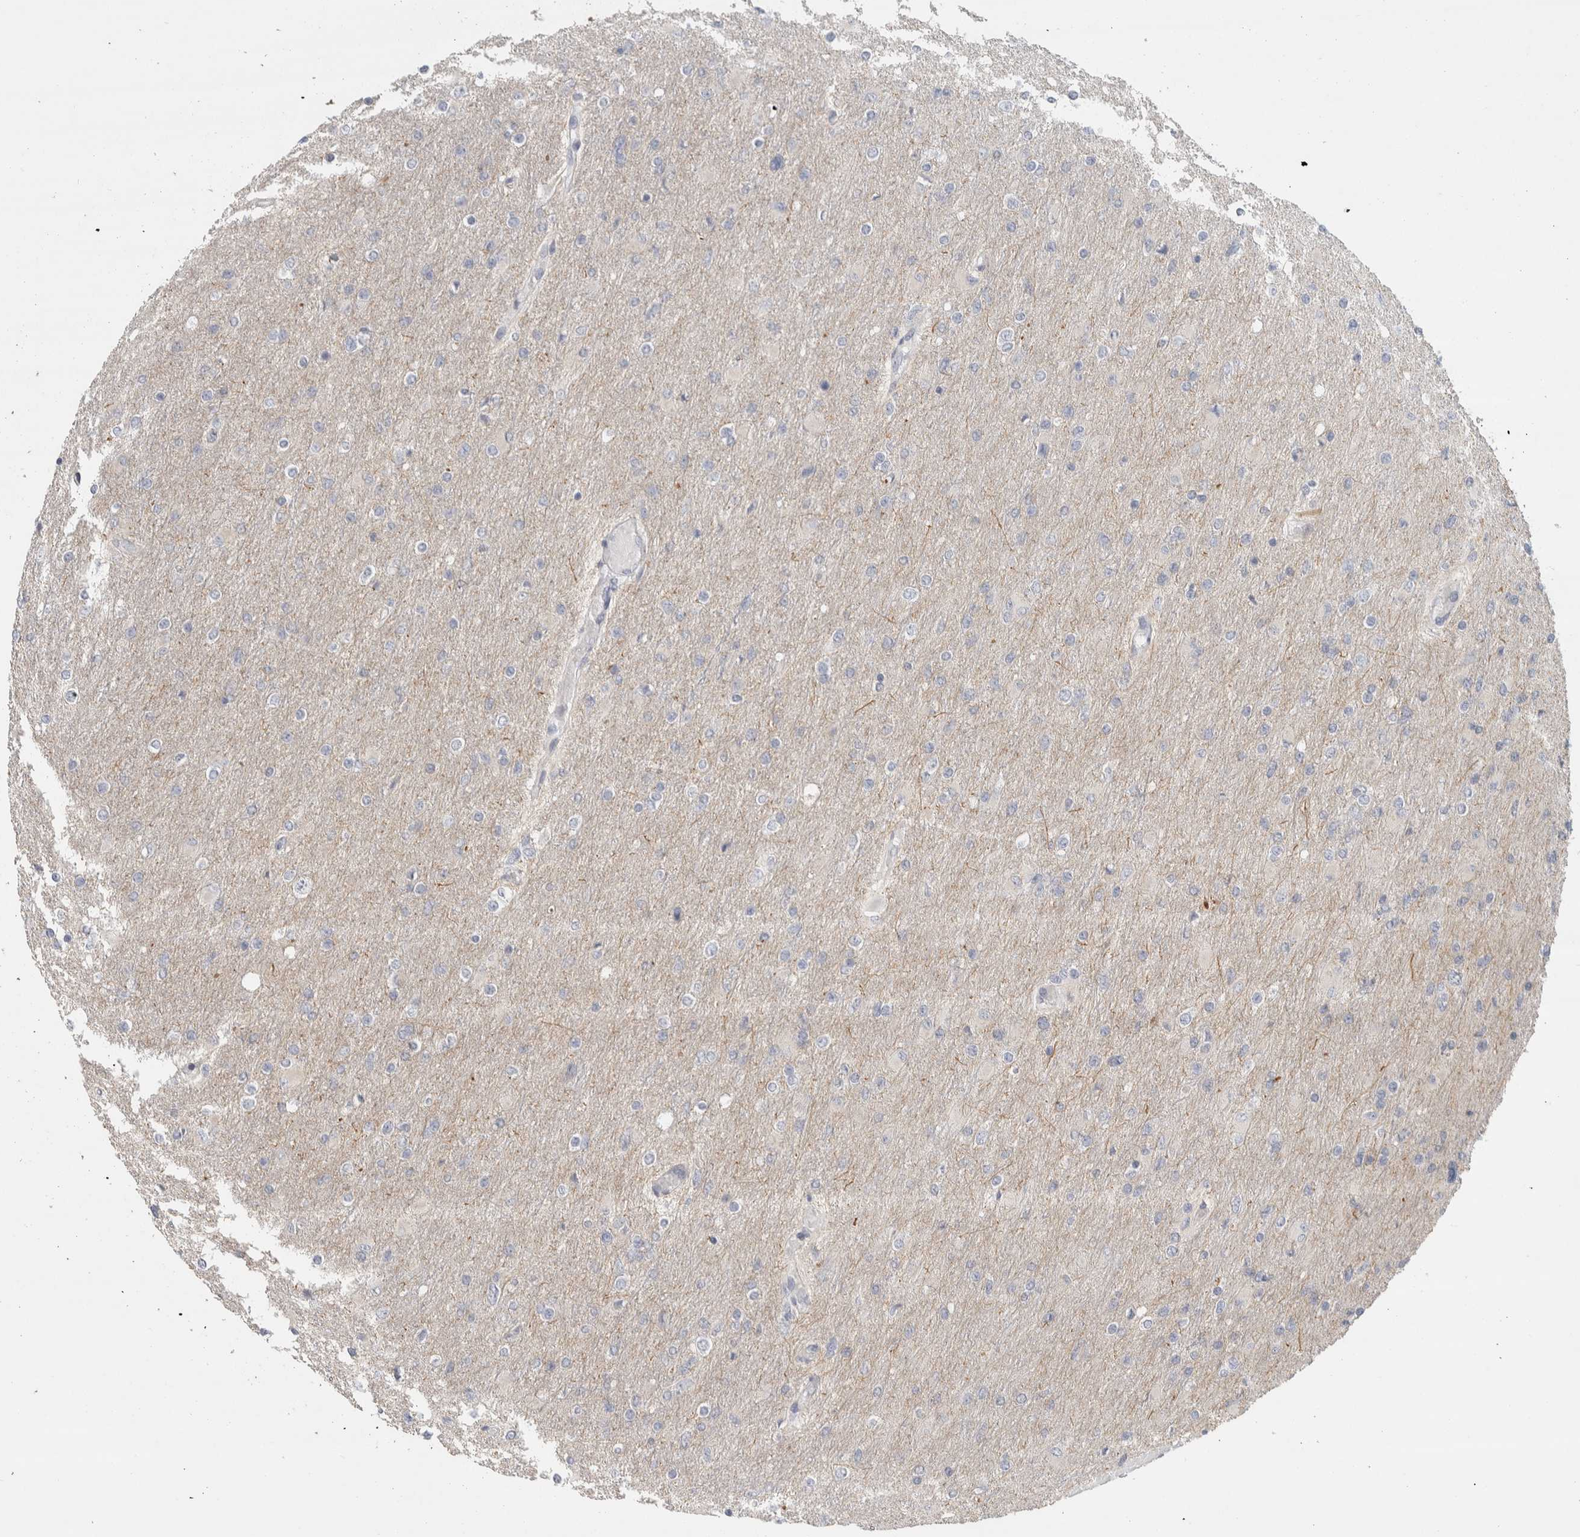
{"staining": {"intensity": "negative", "quantity": "none", "location": "none"}, "tissue": "glioma", "cell_type": "Tumor cells", "image_type": "cancer", "snomed": [{"axis": "morphology", "description": "Glioma, malignant, High grade"}, {"axis": "topography", "description": "Cerebral cortex"}], "caption": "Protein analysis of malignant glioma (high-grade) demonstrates no significant expression in tumor cells.", "gene": "DCXR", "patient": {"sex": "female", "age": 36}}